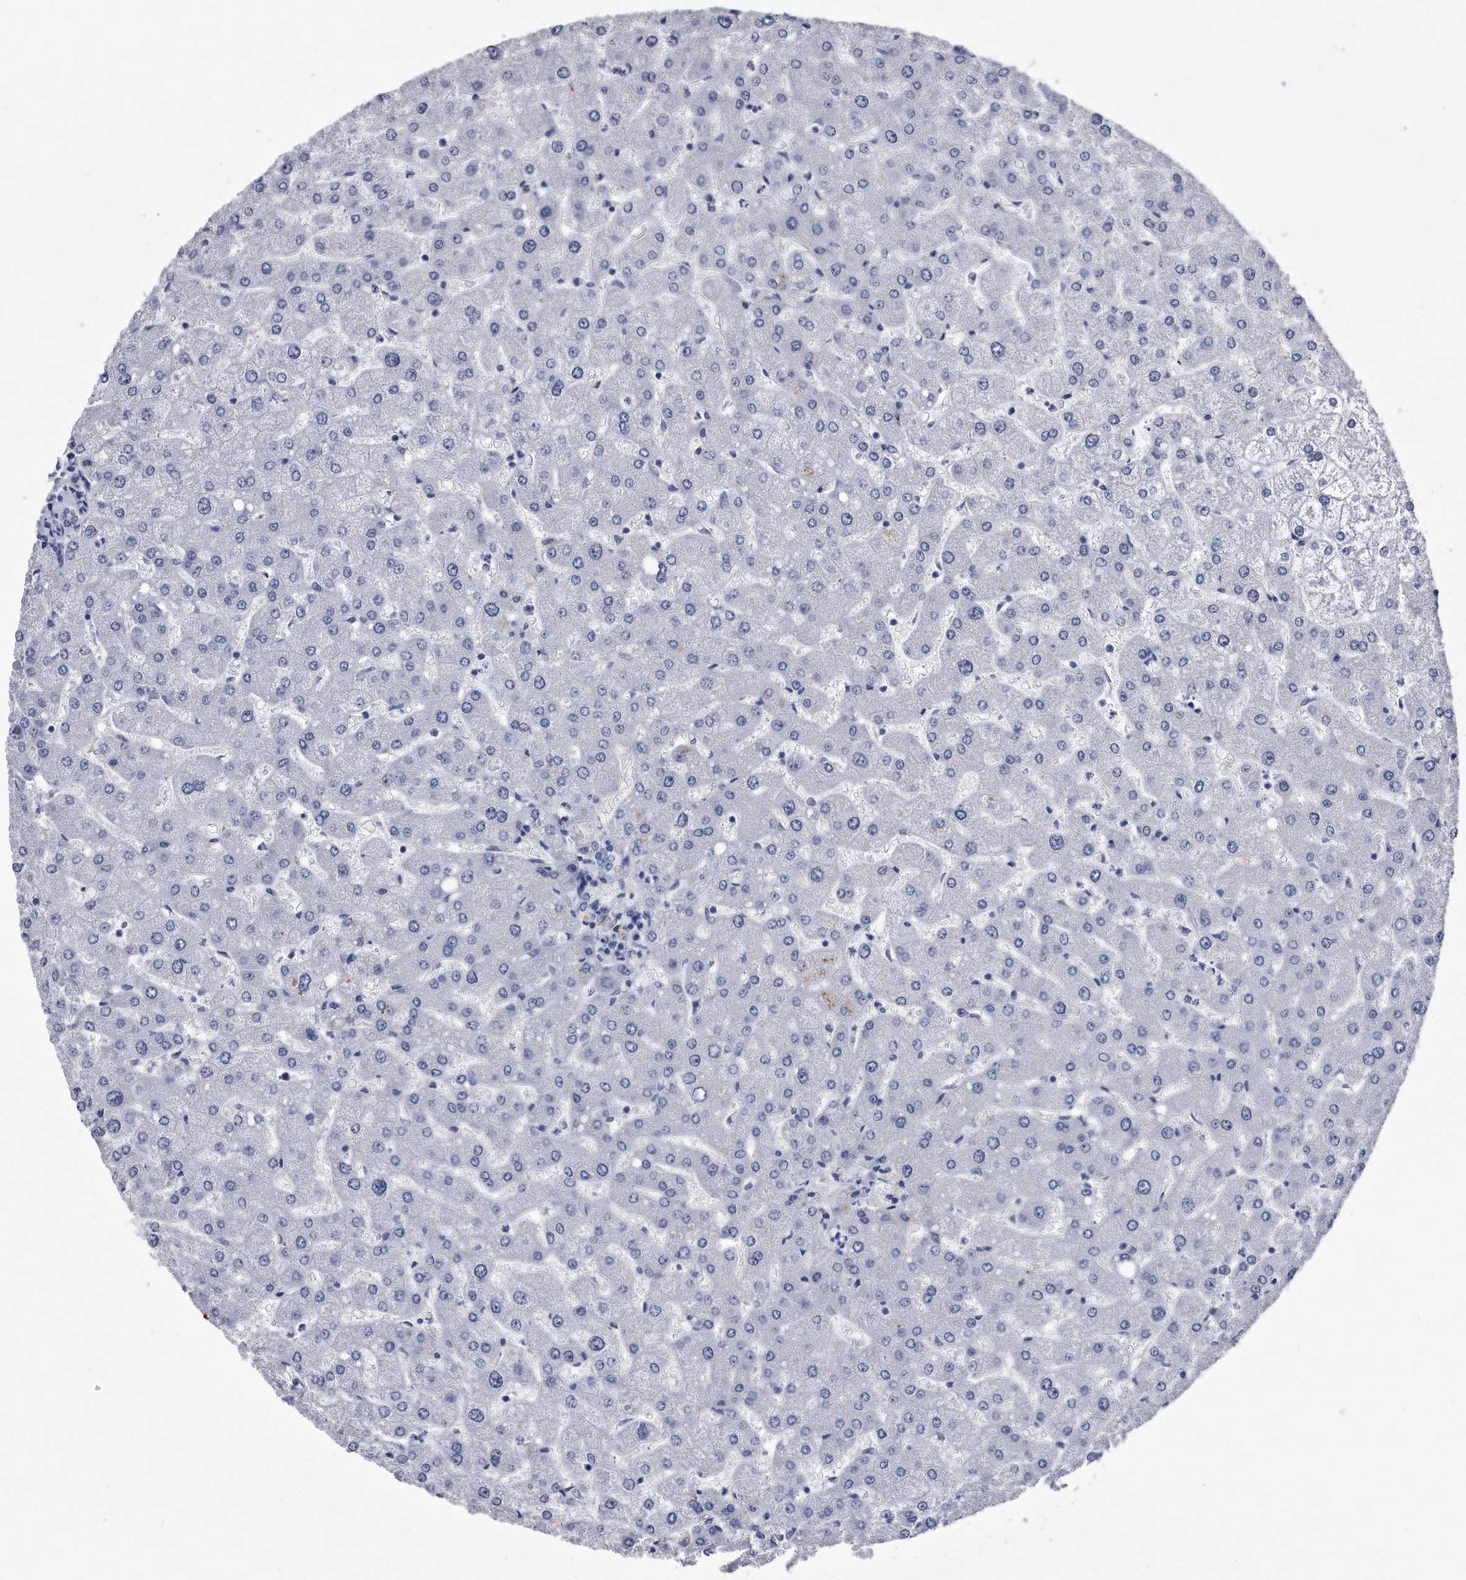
{"staining": {"intensity": "negative", "quantity": "none", "location": "none"}, "tissue": "liver", "cell_type": "Cholangiocytes", "image_type": "normal", "snomed": [{"axis": "morphology", "description": "Normal tissue, NOS"}, {"axis": "topography", "description": "Liver"}], "caption": "An image of human liver is negative for staining in cholangiocytes. (DAB (3,3'-diaminobenzidine) immunohistochemistry (IHC) with hematoxylin counter stain).", "gene": "KCTD8", "patient": {"sex": "male", "age": 55}}